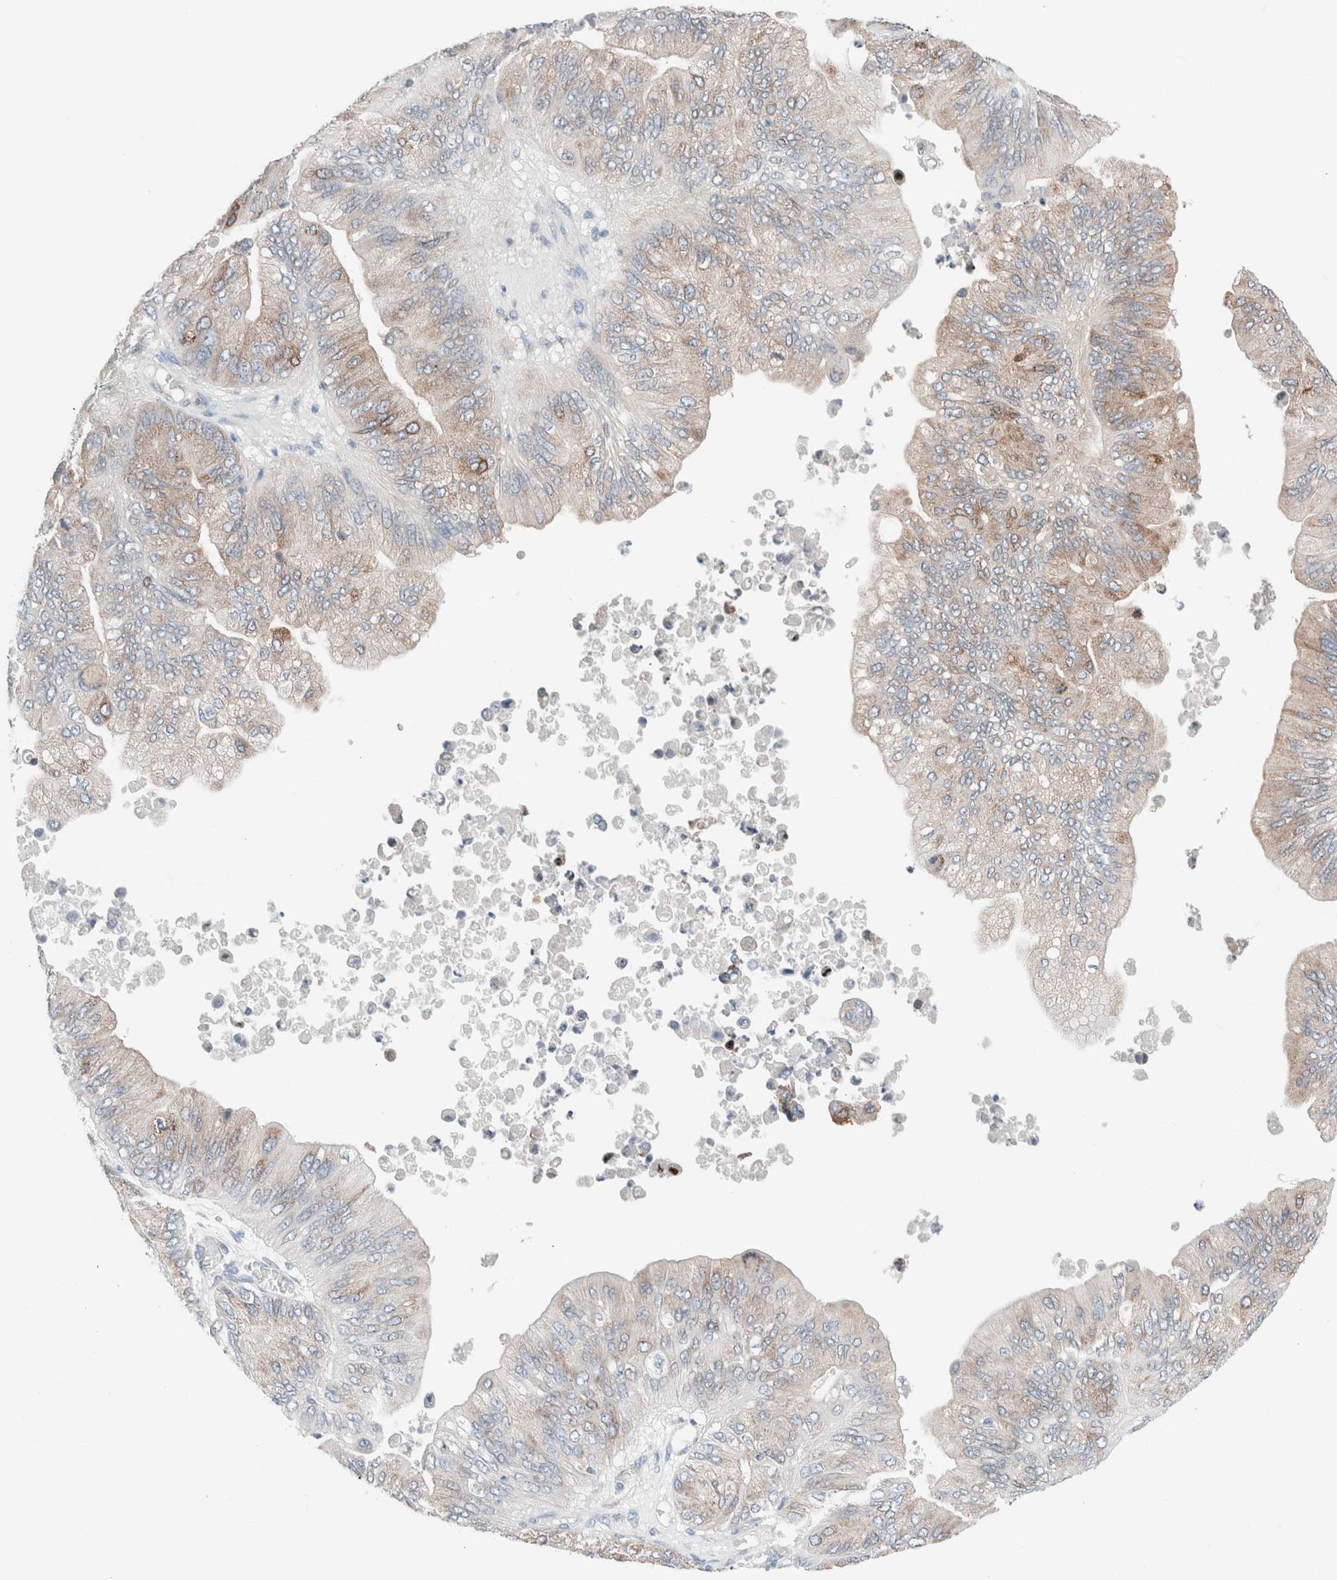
{"staining": {"intensity": "moderate", "quantity": ">75%", "location": "cytoplasmic/membranous"}, "tissue": "ovarian cancer", "cell_type": "Tumor cells", "image_type": "cancer", "snomed": [{"axis": "morphology", "description": "Cystadenocarcinoma, mucinous, NOS"}, {"axis": "topography", "description": "Ovary"}], "caption": "Protein staining exhibits moderate cytoplasmic/membranous positivity in approximately >75% of tumor cells in ovarian mucinous cystadenocarcinoma.", "gene": "CASC3", "patient": {"sex": "female", "age": 61}}